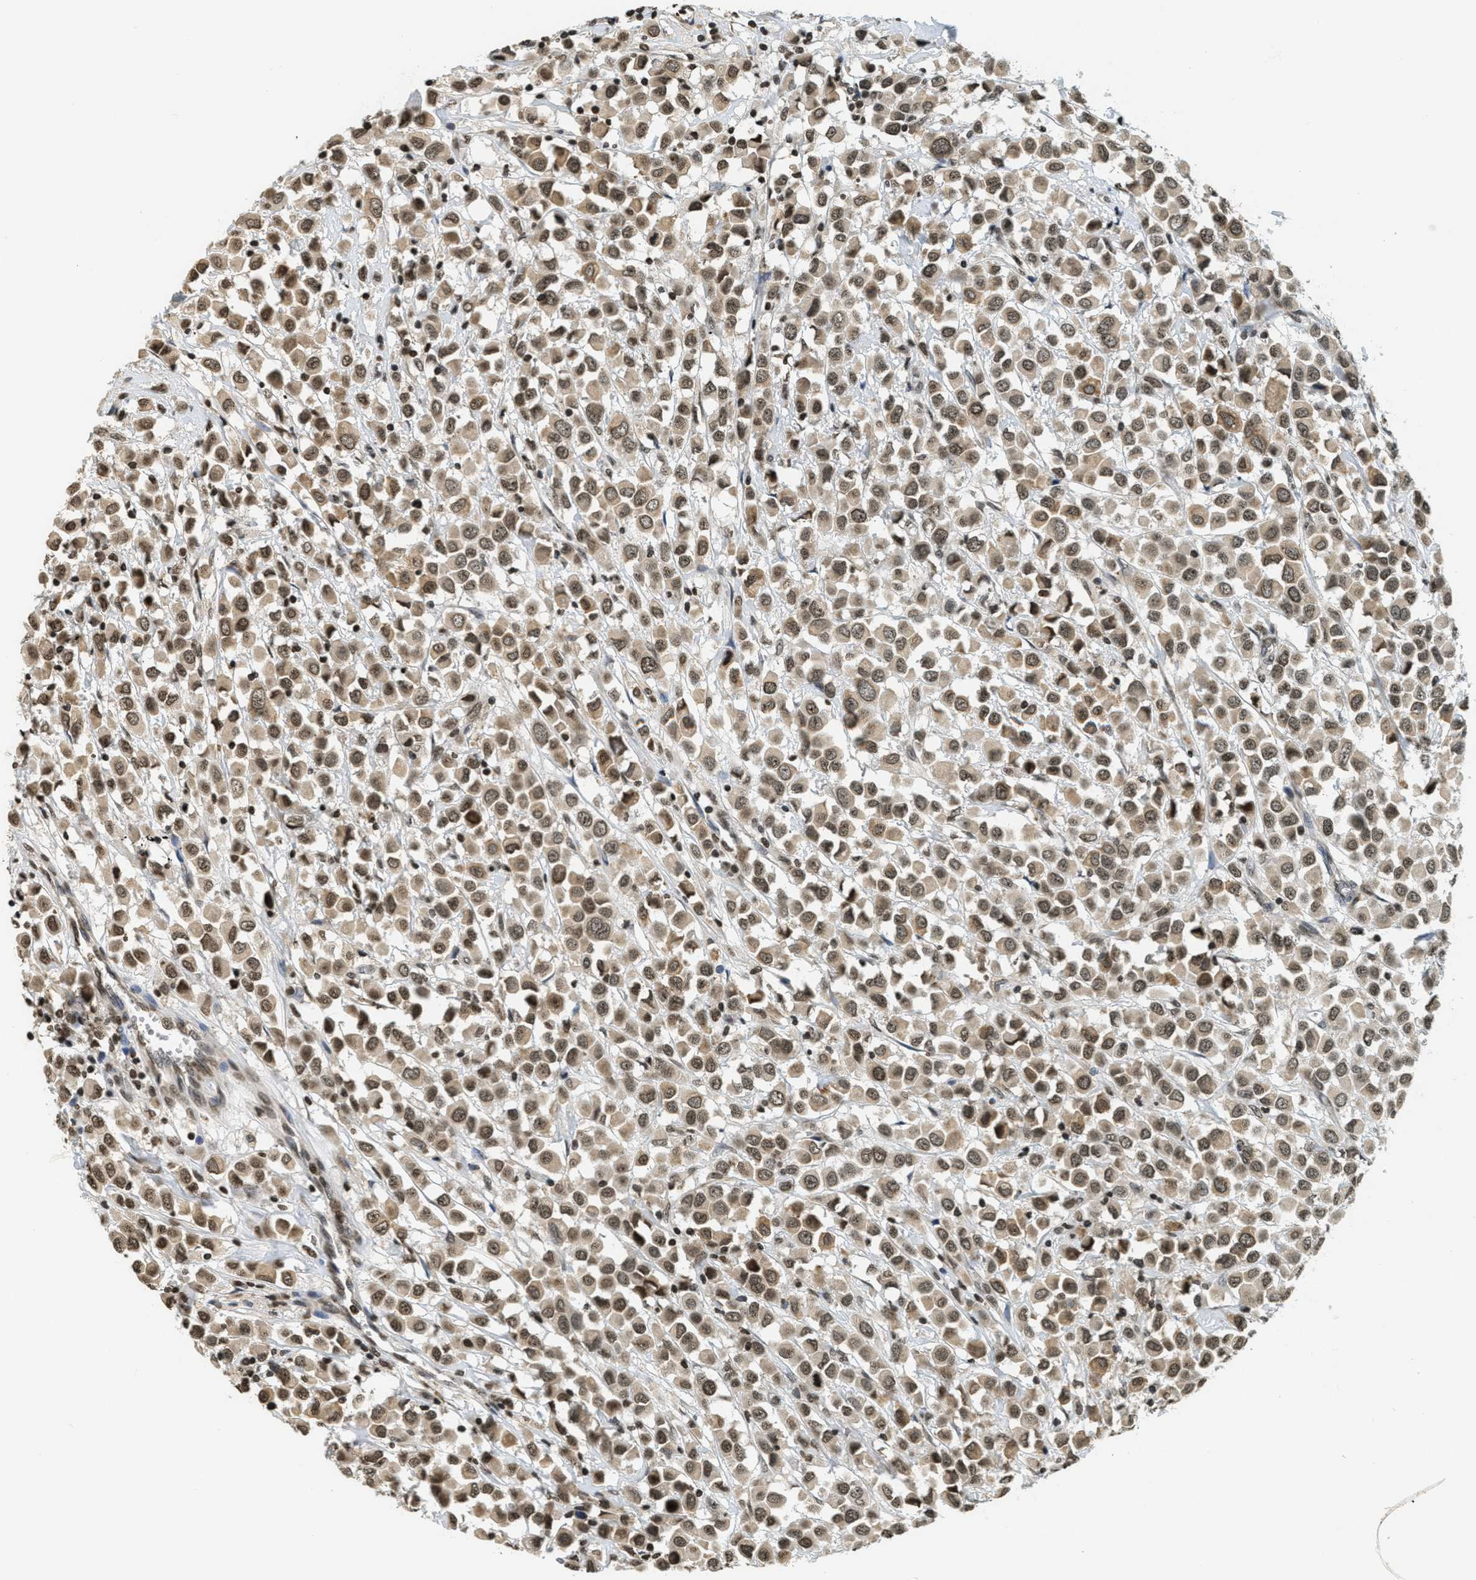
{"staining": {"intensity": "moderate", "quantity": ">75%", "location": "cytoplasmic/membranous,nuclear"}, "tissue": "breast cancer", "cell_type": "Tumor cells", "image_type": "cancer", "snomed": [{"axis": "morphology", "description": "Duct carcinoma"}, {"axis": "topography", "description": "Breast"}], "caption": "Immunohistochemistry (IHC) staining of intraductal carcinoma (breast), which displays medium levels of moderate cytoplasmic/membranous and nuclear staining in about >75% of tumor cells indicating moderate cytoplasmic/membranous and nuclear protein staining. The staining was performed using DAB (brown) for protein detection and nuclei were counterstained in hematoxylin (blue).", "gene": "LDB2", "patient": {"sex": "female", "age": 61}}